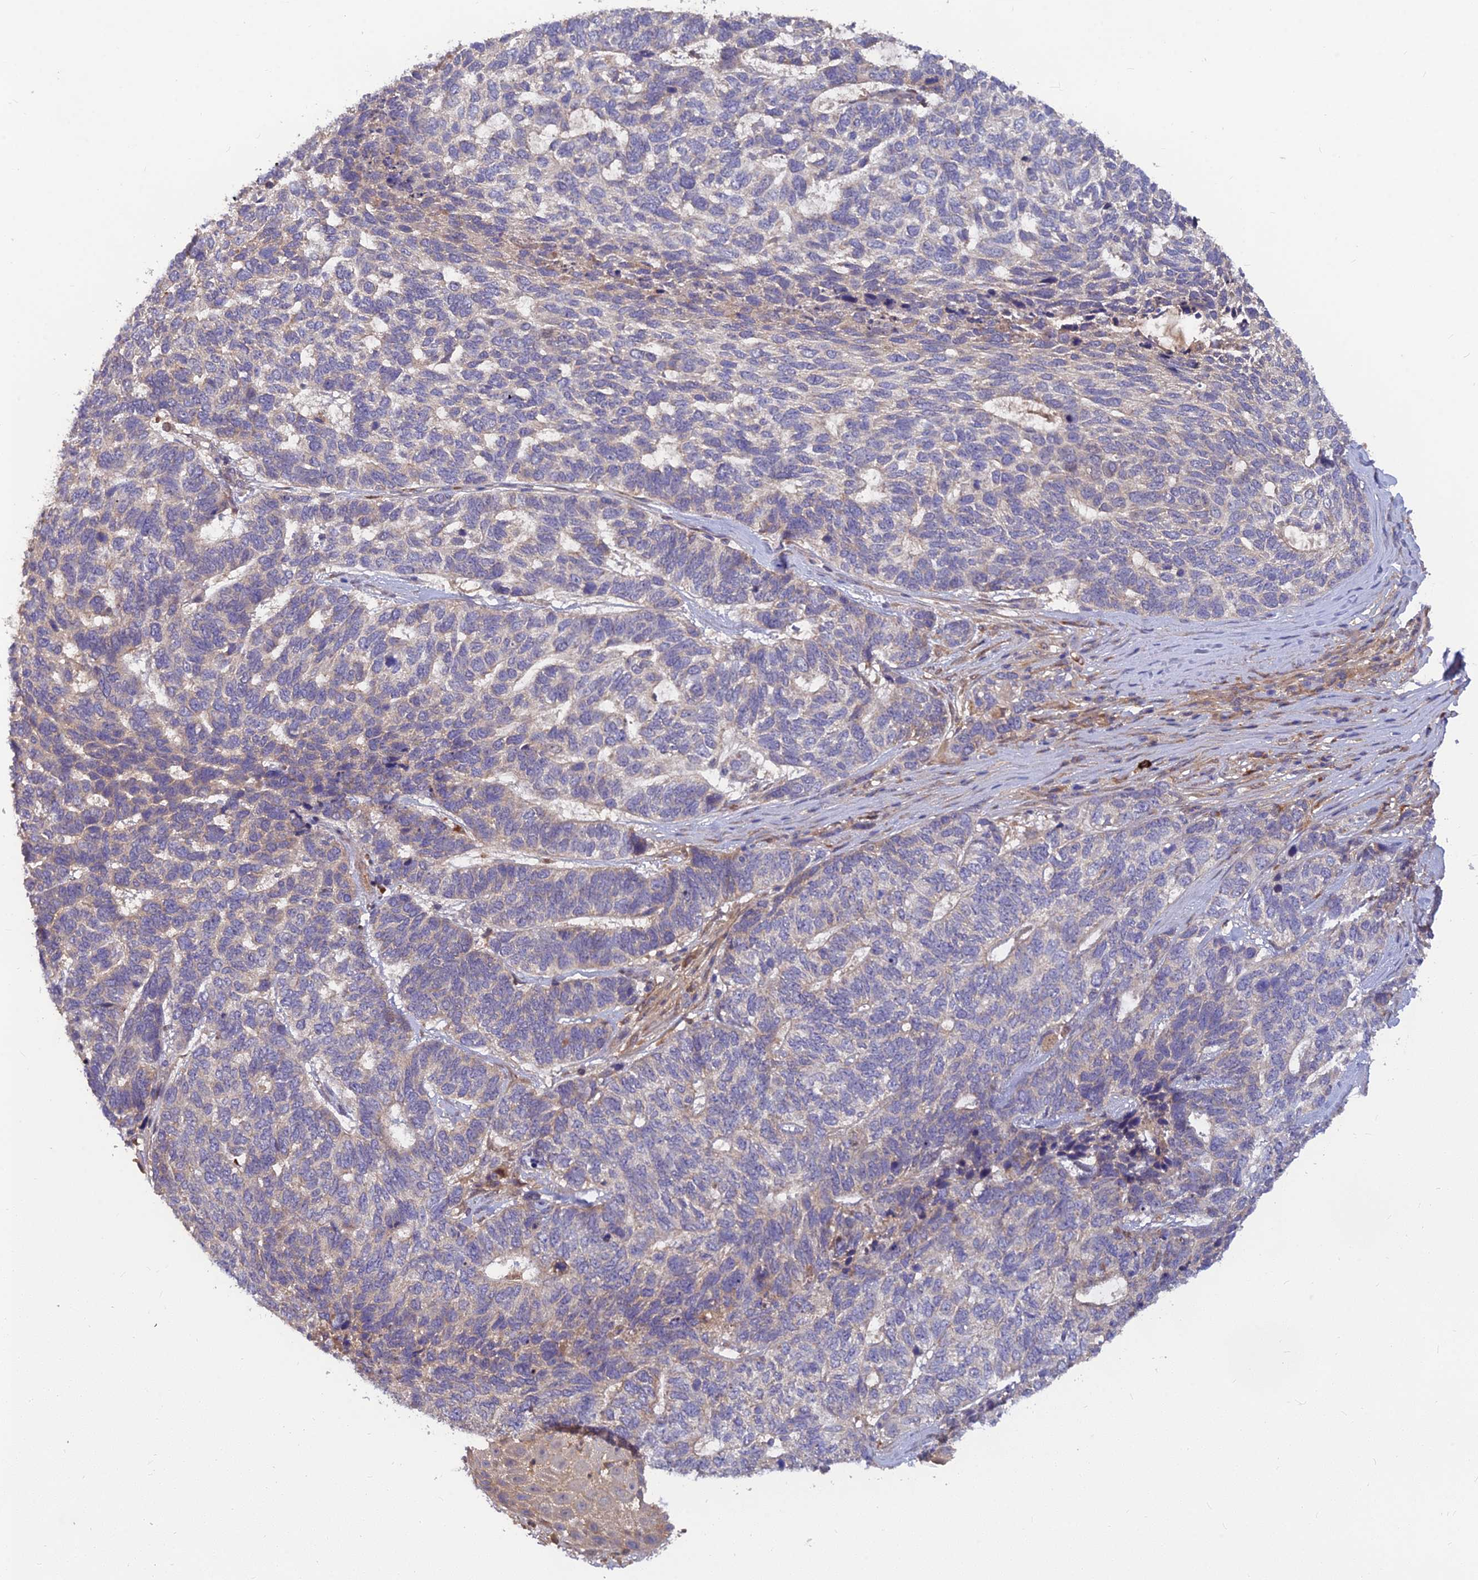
{"staining": {"intensity": "negative", "quantity": "none", "location": "none"}, "tissue": "skin cancer", "cell_type": "Tumor cells", "image_type": "cancer", "snomed": [{"axis": "morphology", "description": "Basal cell carcinoma"}, {"axis": "topography", "description": "Skin"}], "caption": "DAB immunohistochemical staining of human skin cancer reveals no significant expression in tumor cells.", "gene": "FAM151B", "patient": {"sex": "female", "age": 65}}